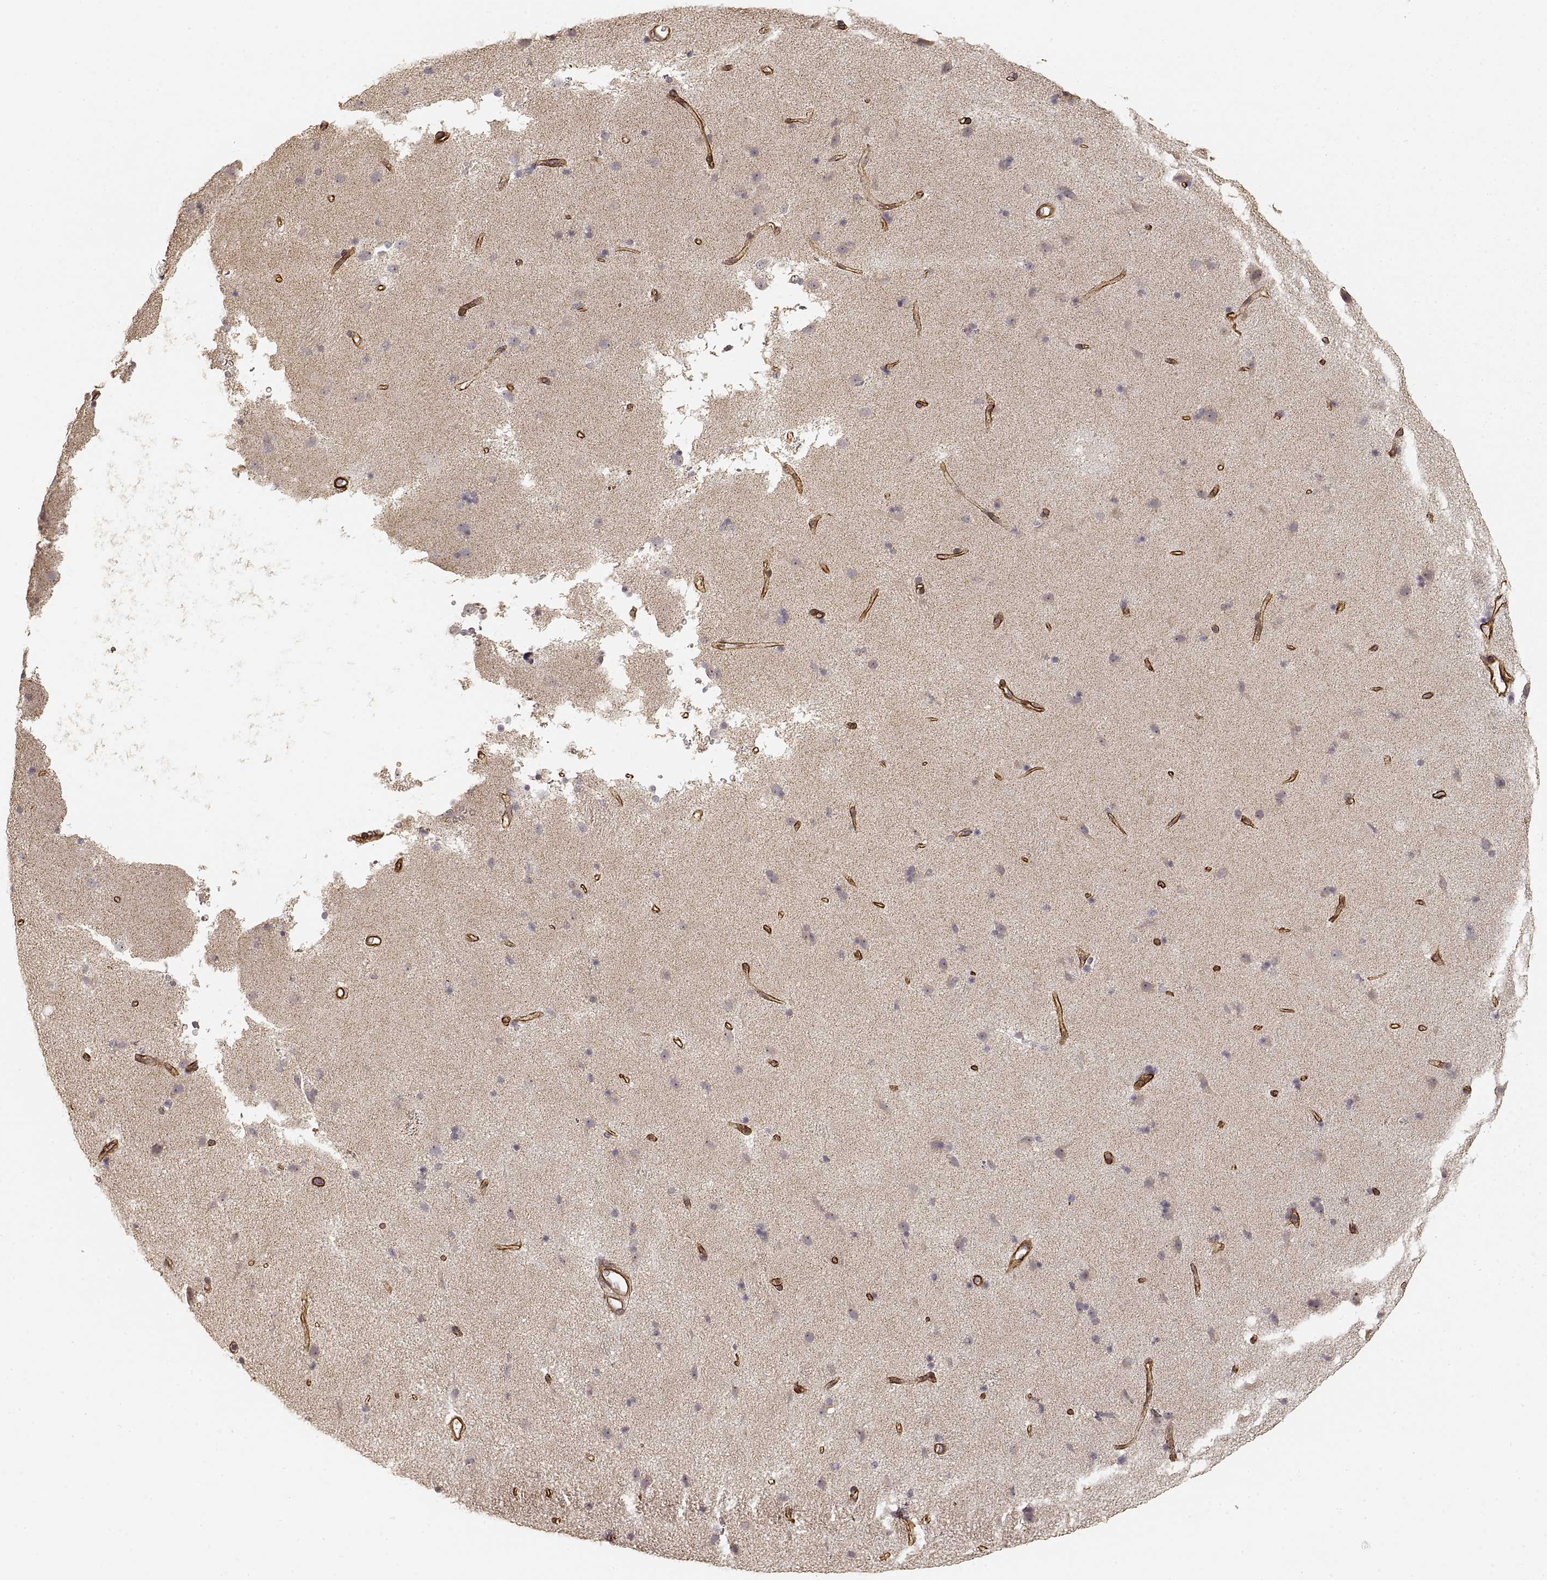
{"staining": {"intensity": "negative", "quantity": "none", "location": "none"}, "tissue": "caudate", "cell_type": "Glial cells", "image_type": "normal", "snomed": [{"axis": "morphology", "description": "Normal tissue, NOS"}, {"axis": "topography", "description": "Lateral ventricle wall"}], "caption": "IHC of benign caudate displays no expression in glial cells. Nuclei are stained in blue.", "gene": "LAMA4", "patient": {"sex": "female", "age": 71}}